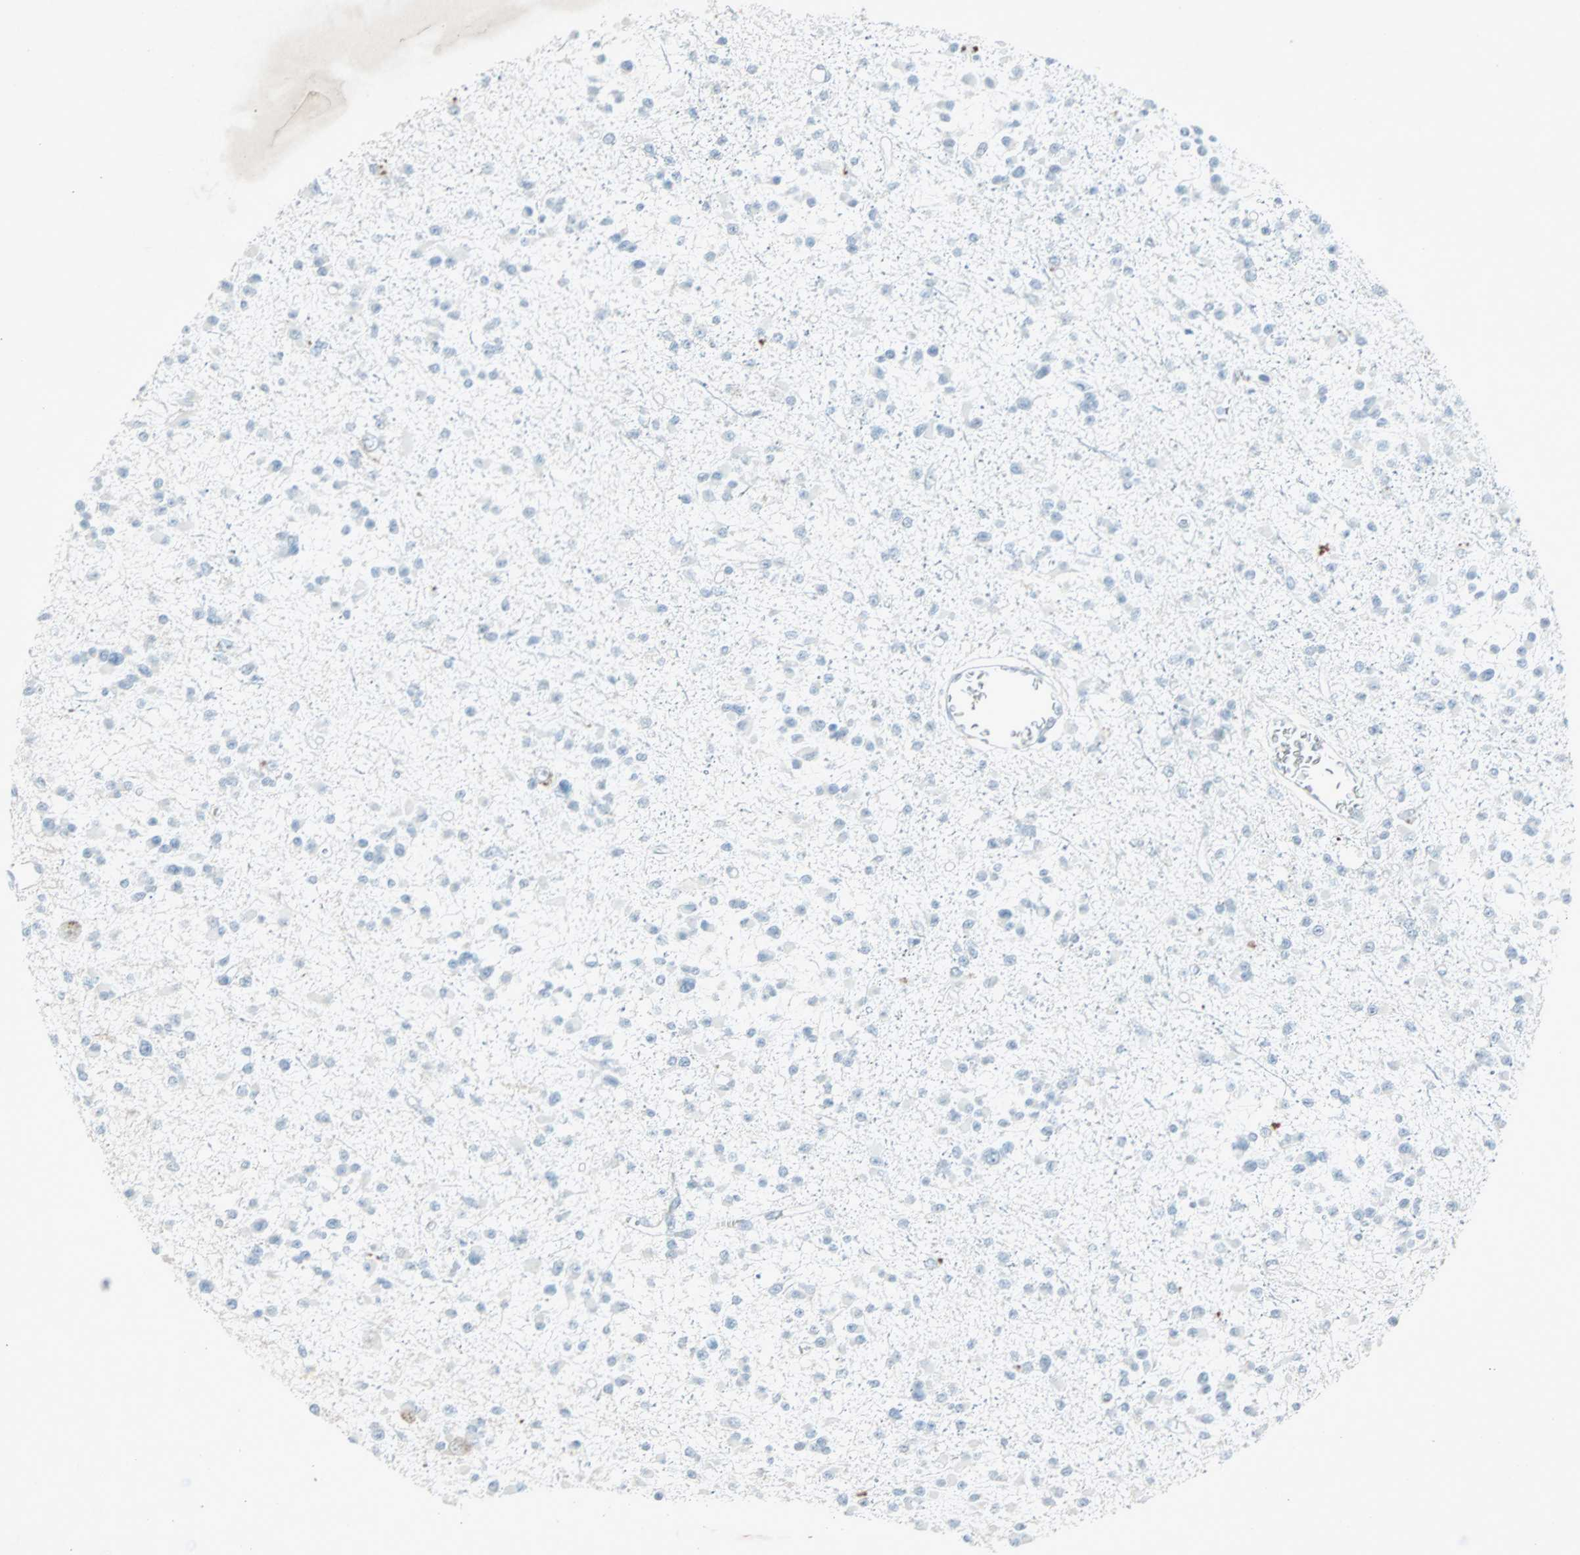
{"staining": {"intensity": "negative", "quantity": "none", "location": "none"}, "tissue": "glioma", "cell_type": "Tumor cells", "image_type": "cancer", "snomed": [{"axis": "morphology", "description": "Glioma, malignant, Low grade"}, {"axis": "topography", "description": "Brain"}], "caption": "DAB immunohistochemical staining of malignant glioma (low-grade) reveals no significant positivity in tumor cells.", "gene": "LANCL3", "patient": {"sex": "female", "age": 22}}